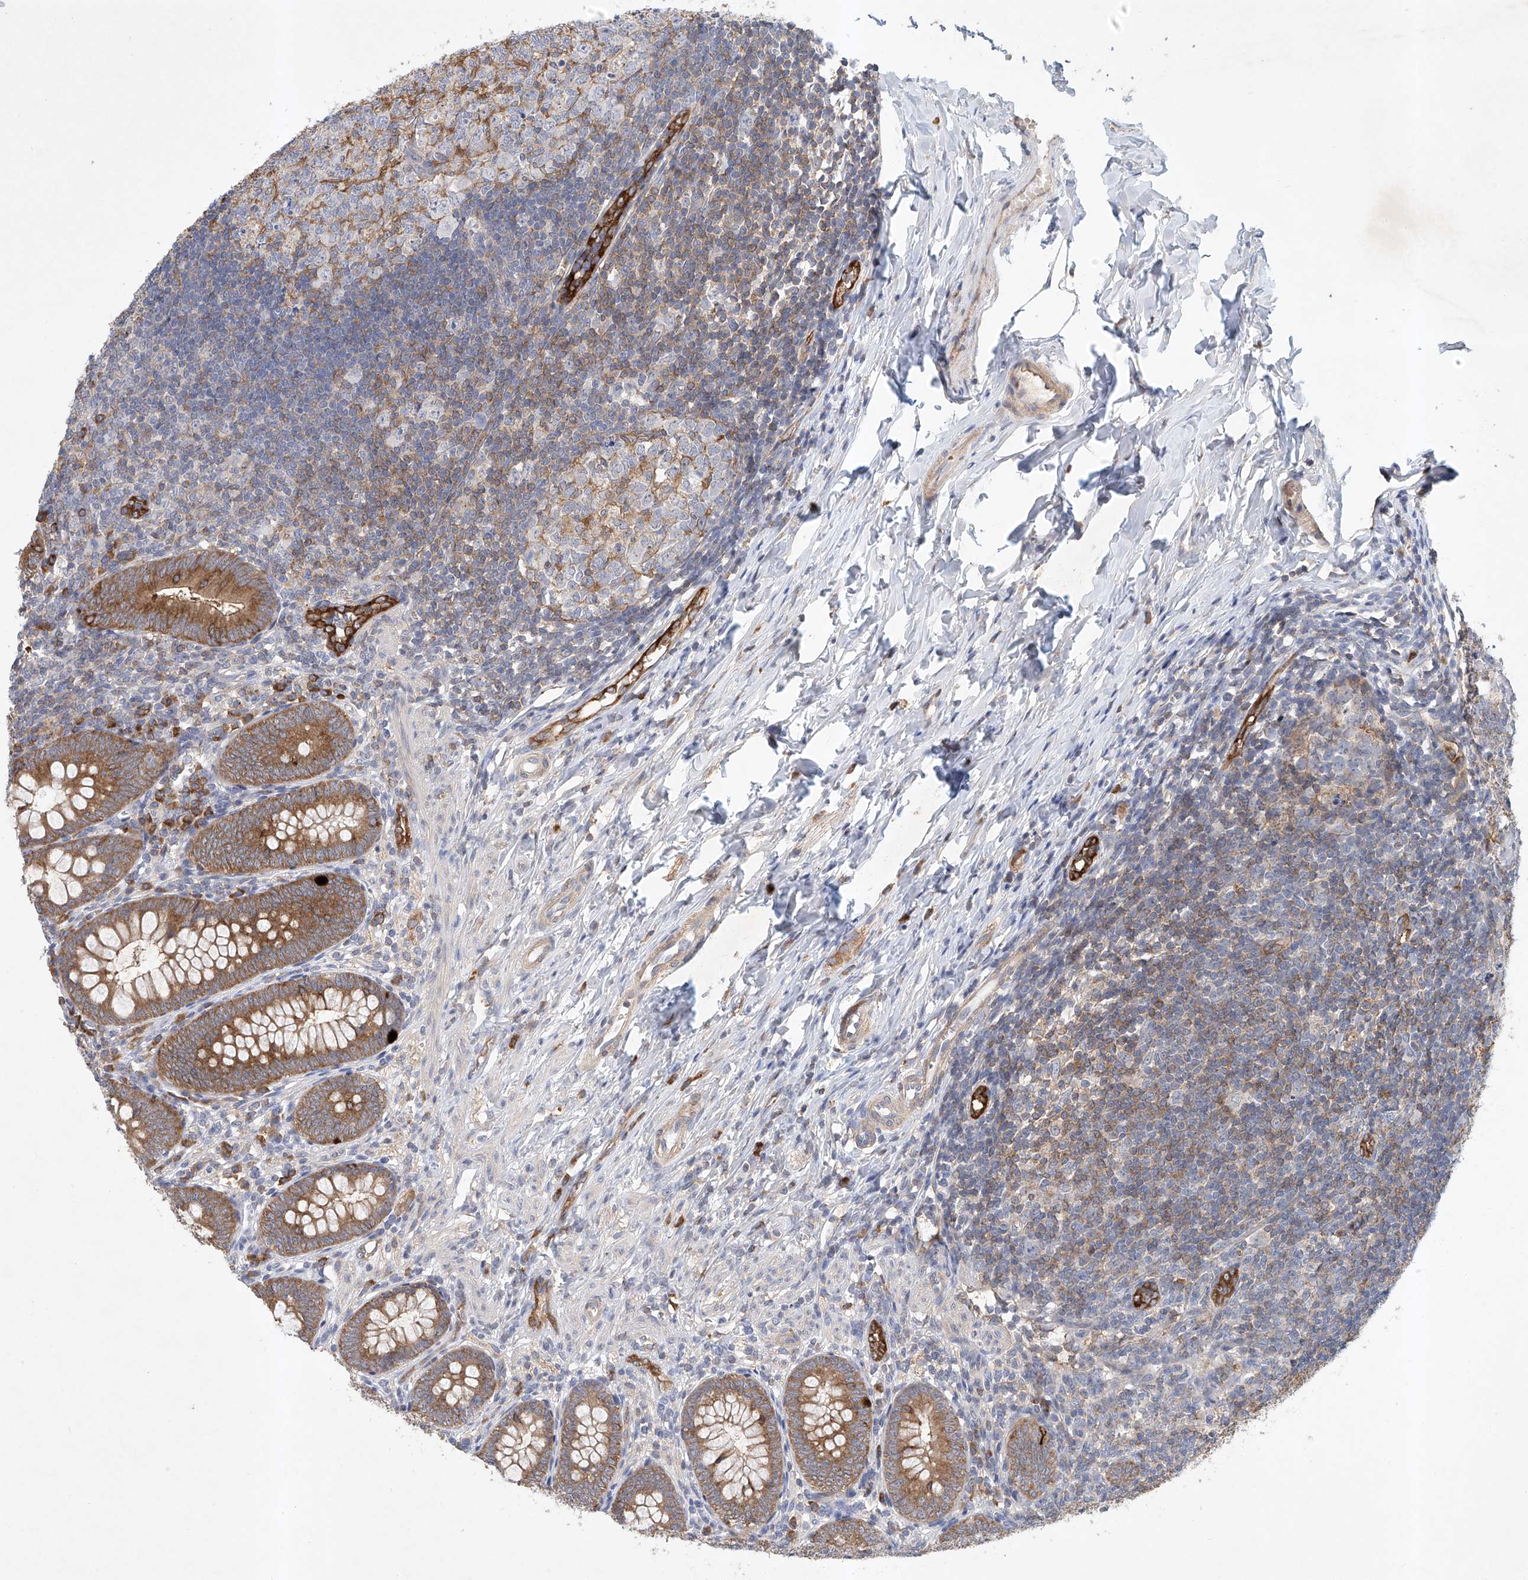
{"staining": {"intensity": "strong", "quantity": ">75%", "location": "cytoplasmic/membranous"}, "tissue": "appendix", "cell_type": "Glandular cells", "image_type": "normal", "snomed": [{"axis": "morphology", "description": "Normal tissue, NOS"}, {"axis": "topography", "description": "Appendix"}], "caption": "High-power microscopy captured an immunohistochemistry (IHC) photomicrograph of benign appendix, revealing strong cytoplasmic/membranous positivity in about >75% of glandular cells. Using DAB (3,3'-diaminobenzidine) (brown) and hematoxylin (blue) stains, captured at high magnification using brightfield microscopy.", "gene": "CARMIL1", "patient": {"sex": "male", "age": 14}}